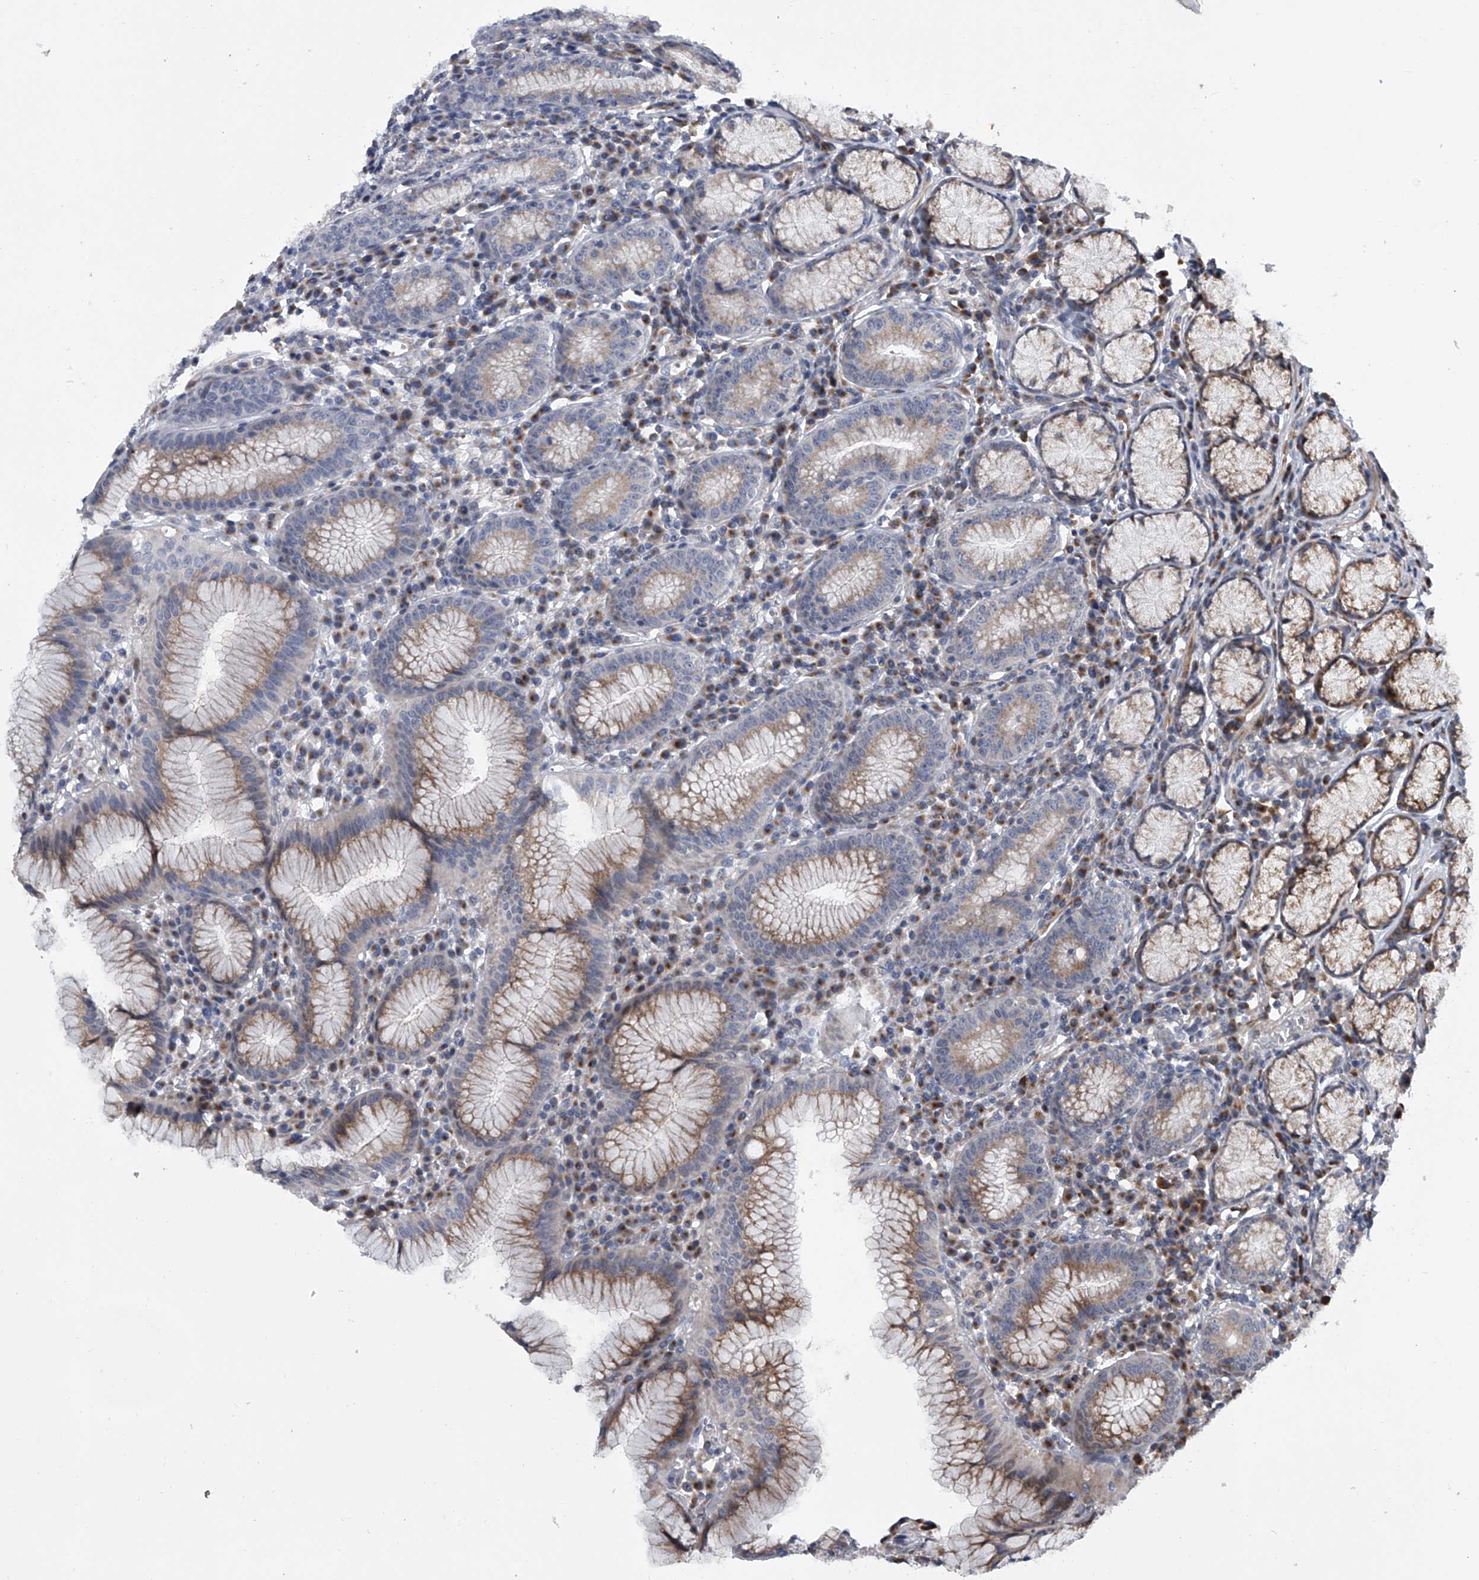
{"staining": {"intensity": "moderate", "quantity": "25%-75%", "location": "cytoplasmic/membranous"}, "tissue": "stomach", "cell_type": "Glandular cells", "image_type": "normal", "snomed": [{"axis": "morphology", "description": "Normal tissue, NOS"}, {"axis": "topography", "description": "Stomach"}], "caption": "Moderate cytoplasmic/membranous expression for a protein is seen in about 25%-75% of glandular cells of unremarkable stomach using IHC.", "gene": "DLGAP2", "patient": {"sex": "male", "age": 55}}